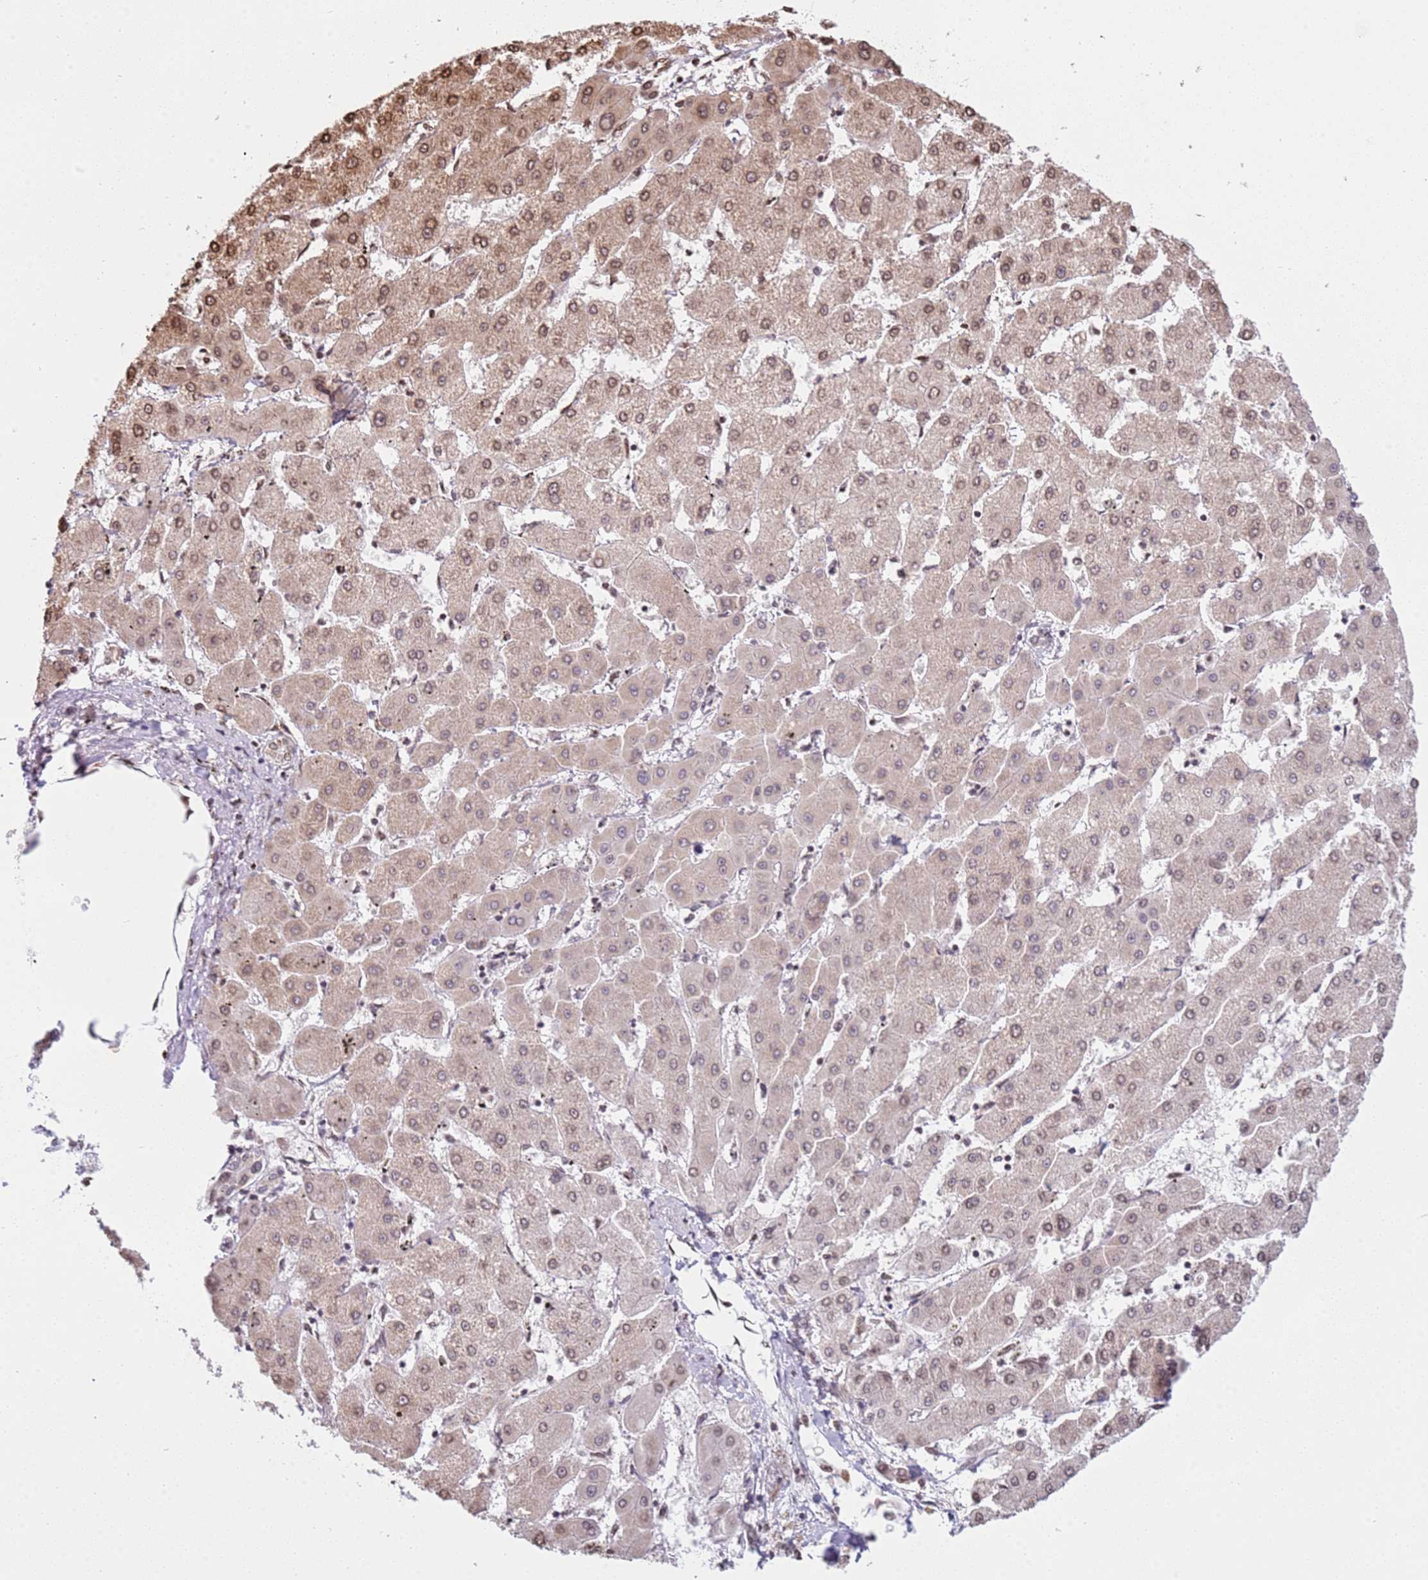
{"staining": {"intensity": "moderate", "quantity": "25%-75%", "location": "cytoplasmic/membranous,nuclear"}, "tissue": "liver cancer", "cell_type": "Tumor cells", "image_type": "cancer", "snomed": [{"axis": "morphology", "description": "Cholangiocarcinoma"}, {"axis": "topography", "description": "Liver"}], "caption": "Tumor cells demonstrate medium levels of moderate cytoplasmic/membranous and nuclear expression in about 25%-75% of cells in liver cholangiocarcinoma.", "gene": "SCAF1", "patient": {"sex": "male", "age": 59}}